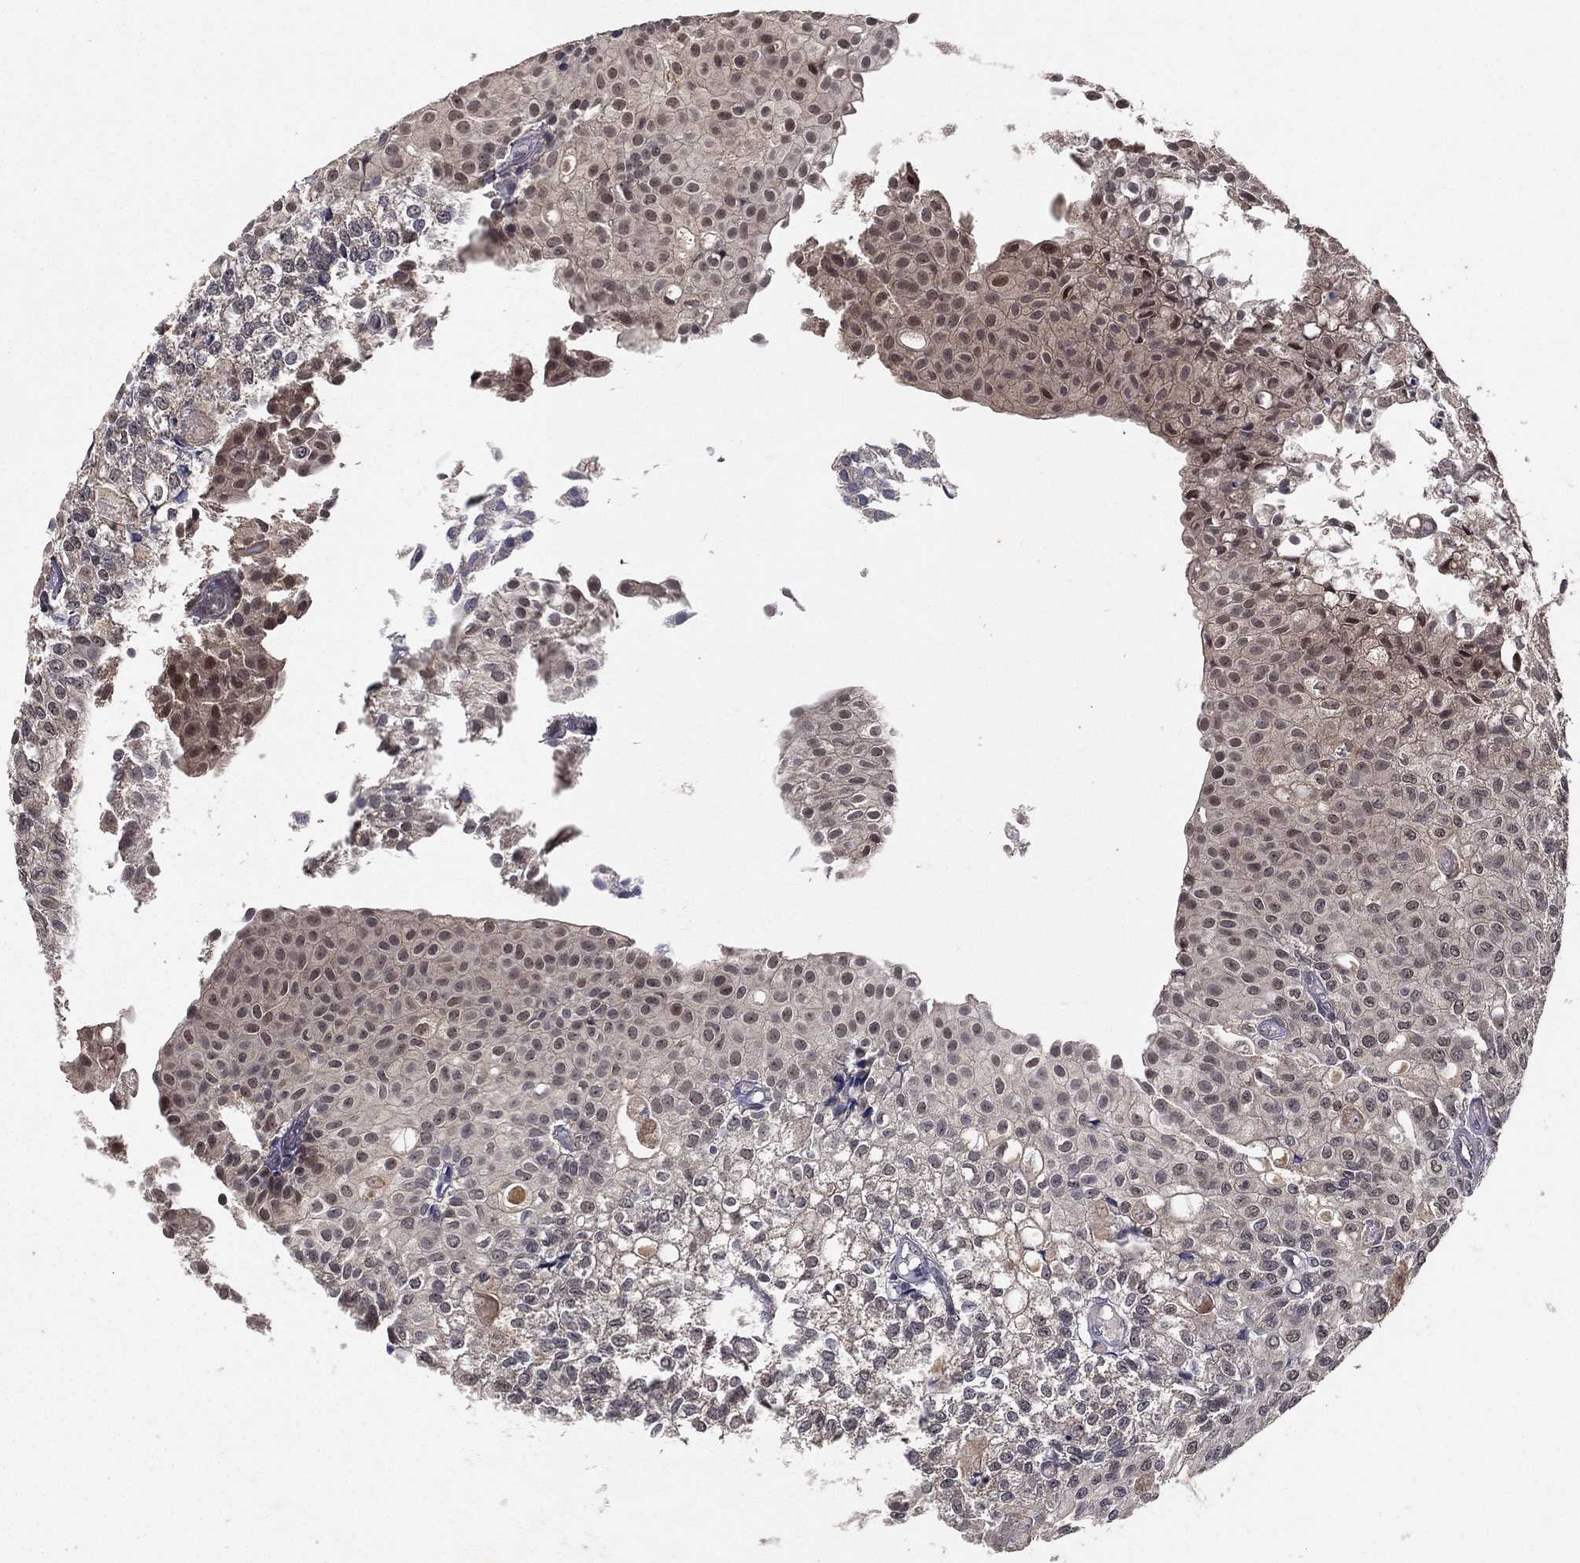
{"staining": {"intensity": "weak", "quantity": "<25%", "location": "cytoplasmic/membranous"}, "tissue": "urothelial cancer", "cell_type": "Tumor cells", "image_type": "cancer", "snomed": [{"axis": "morphology", "description": "Urothelial carcinoma, Low grade"}, {"axis": "topography", "description": "Urinary bladder"}], "caption": "This is a image of IHC staining of urothelial cancer, which shows no staining in tumor cells.", "gene": "NELFCD", "patient": {"sex": "male", "age": 89}}